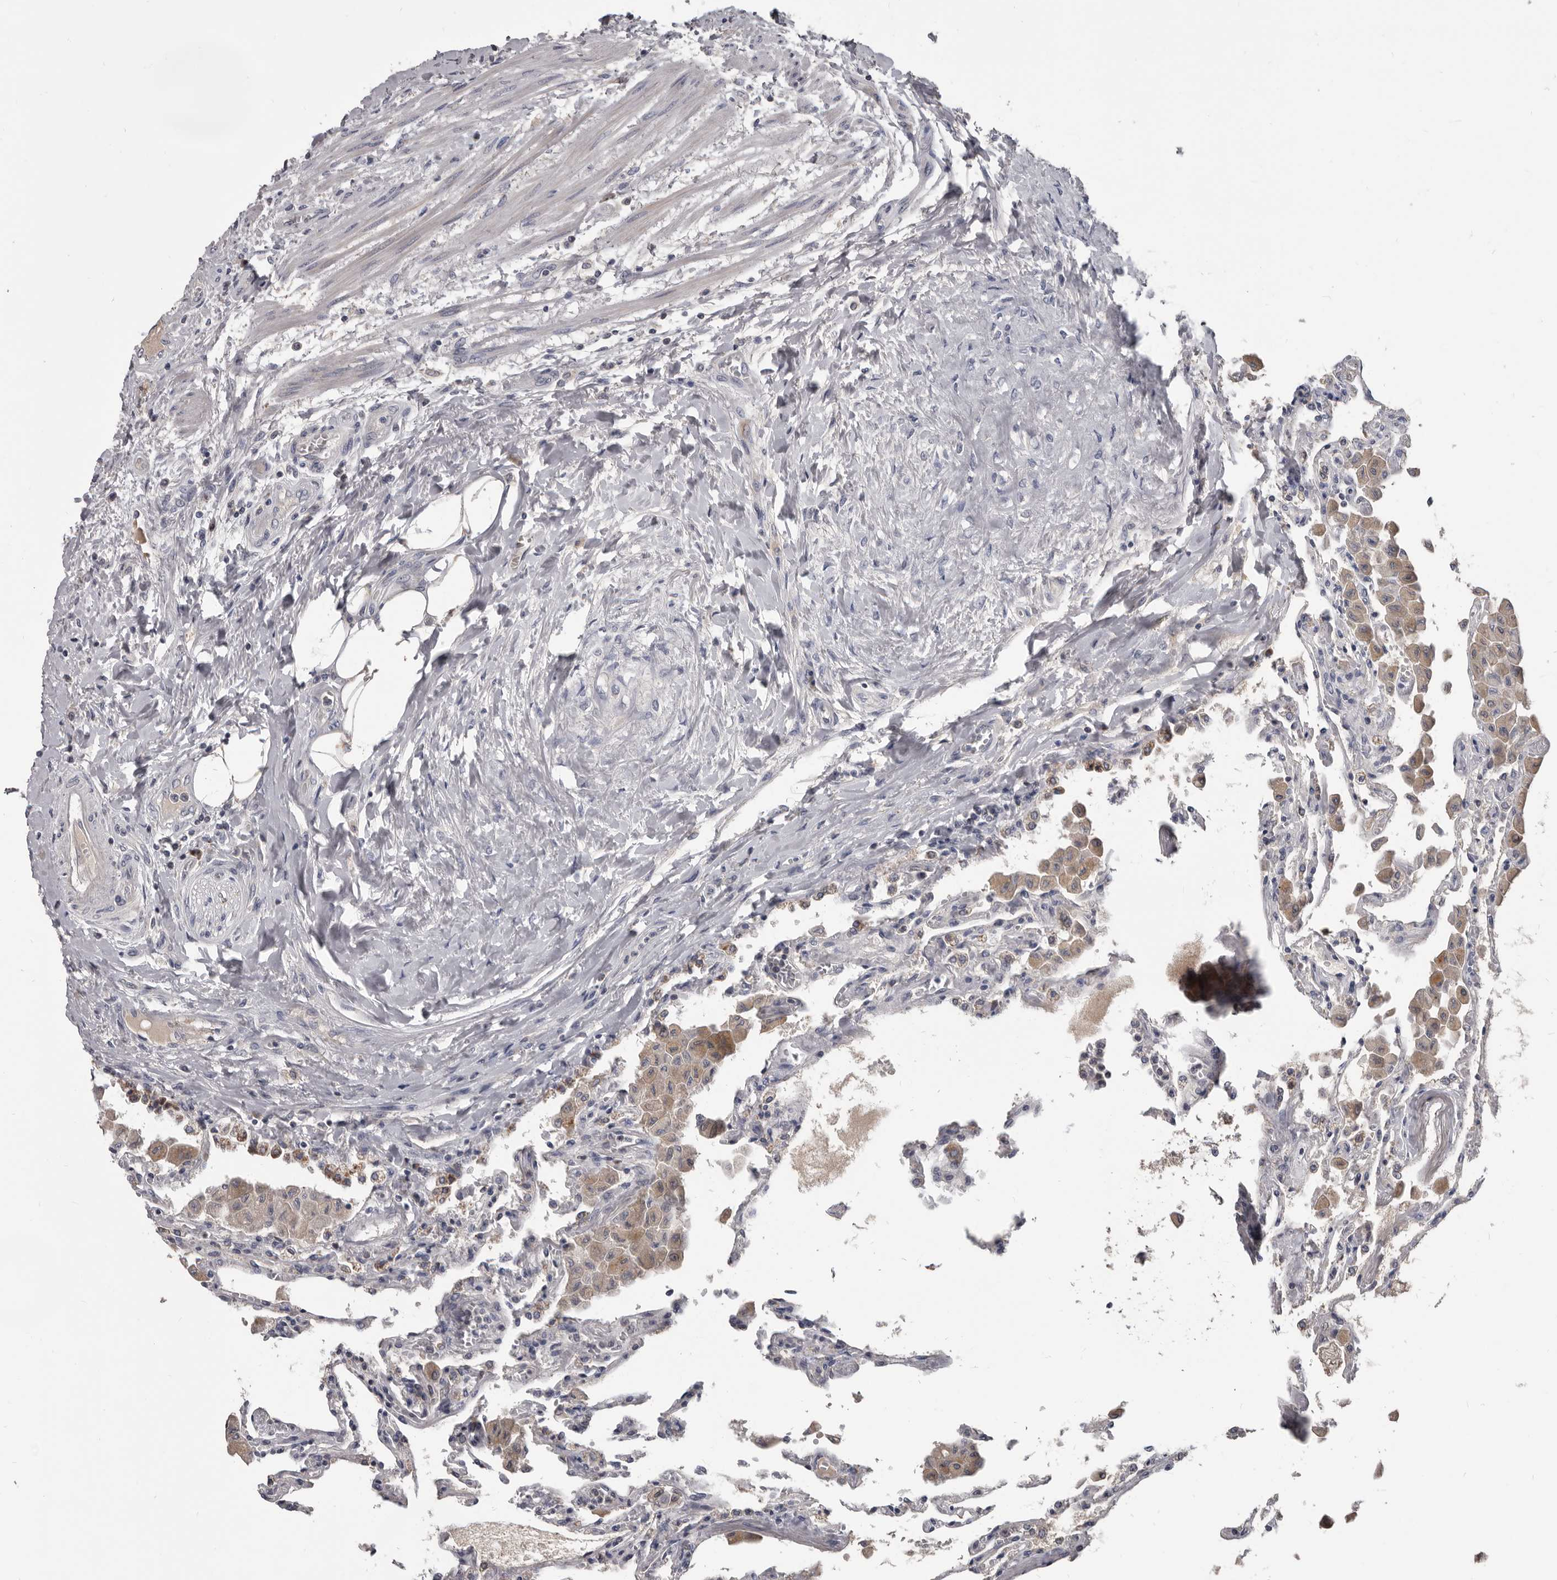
{"staining": {"intensity": "negative", "quantity": "none", "location": "none"}, "tissue": "lung", "cell_type": "Alveolar cells", "image_type": "normal", "snomed": [{"axis": "morphology", "description": "Normal tissue, NOS"}, {"axis": "topography", "description": "Bronchus"}, {"axis": "topography", "description": "Lung"}], "caption": "Lung was stained to show a protein in brown. There is no significant positivity in alveolar cells. Brightfield microscopy of immunohistochemistry (IHC) stained with DAB (brown) and hematoxylin (blue), captured at high magnification.", "gene": "ALDH5A1", "patient": {"sex": "female", "age": 49}}